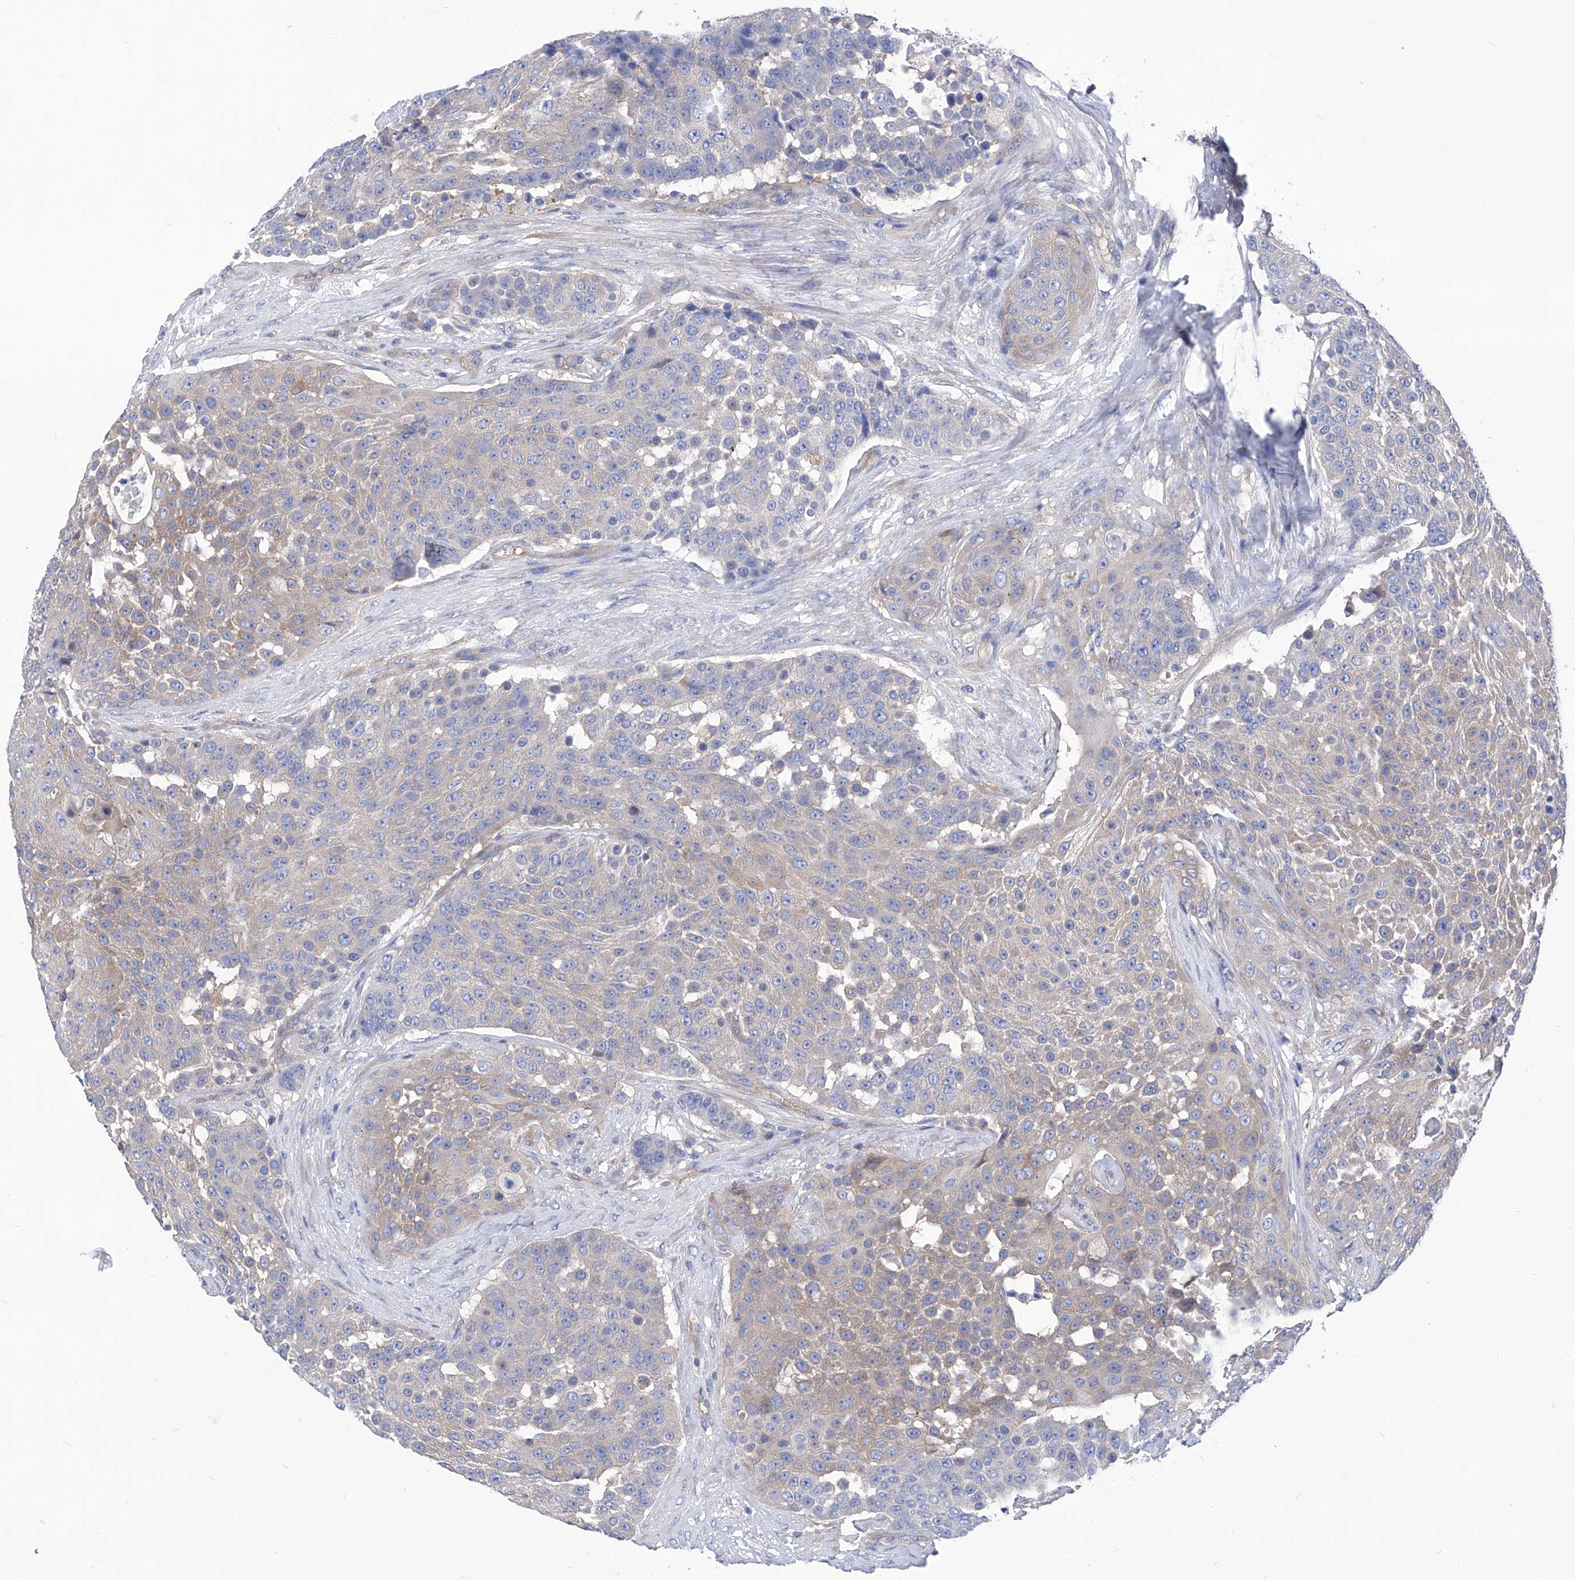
{"staining": {"intensity": "moderate", "quantity": "<25%", "location": "cytoplasmic/membranous"}, "tissue": "urothelial cancer", "cell_type": "Tumor cells", "image_type": "cancer", "snomed": [{"axis": "morphology", "description": "Urothelial carcinoma, High grade"}, {"axis": "topography", "description": "Urinary bladder"}], "caption": "Human high-grade urothelial carcinoma stained with a brown dye demonstrates moderate cytoplasmic/membranous positive staining in approximately <25% of tumor cells.", "gene": "XPNPEP1", "patient": {"sex": "female", "age": 63}}